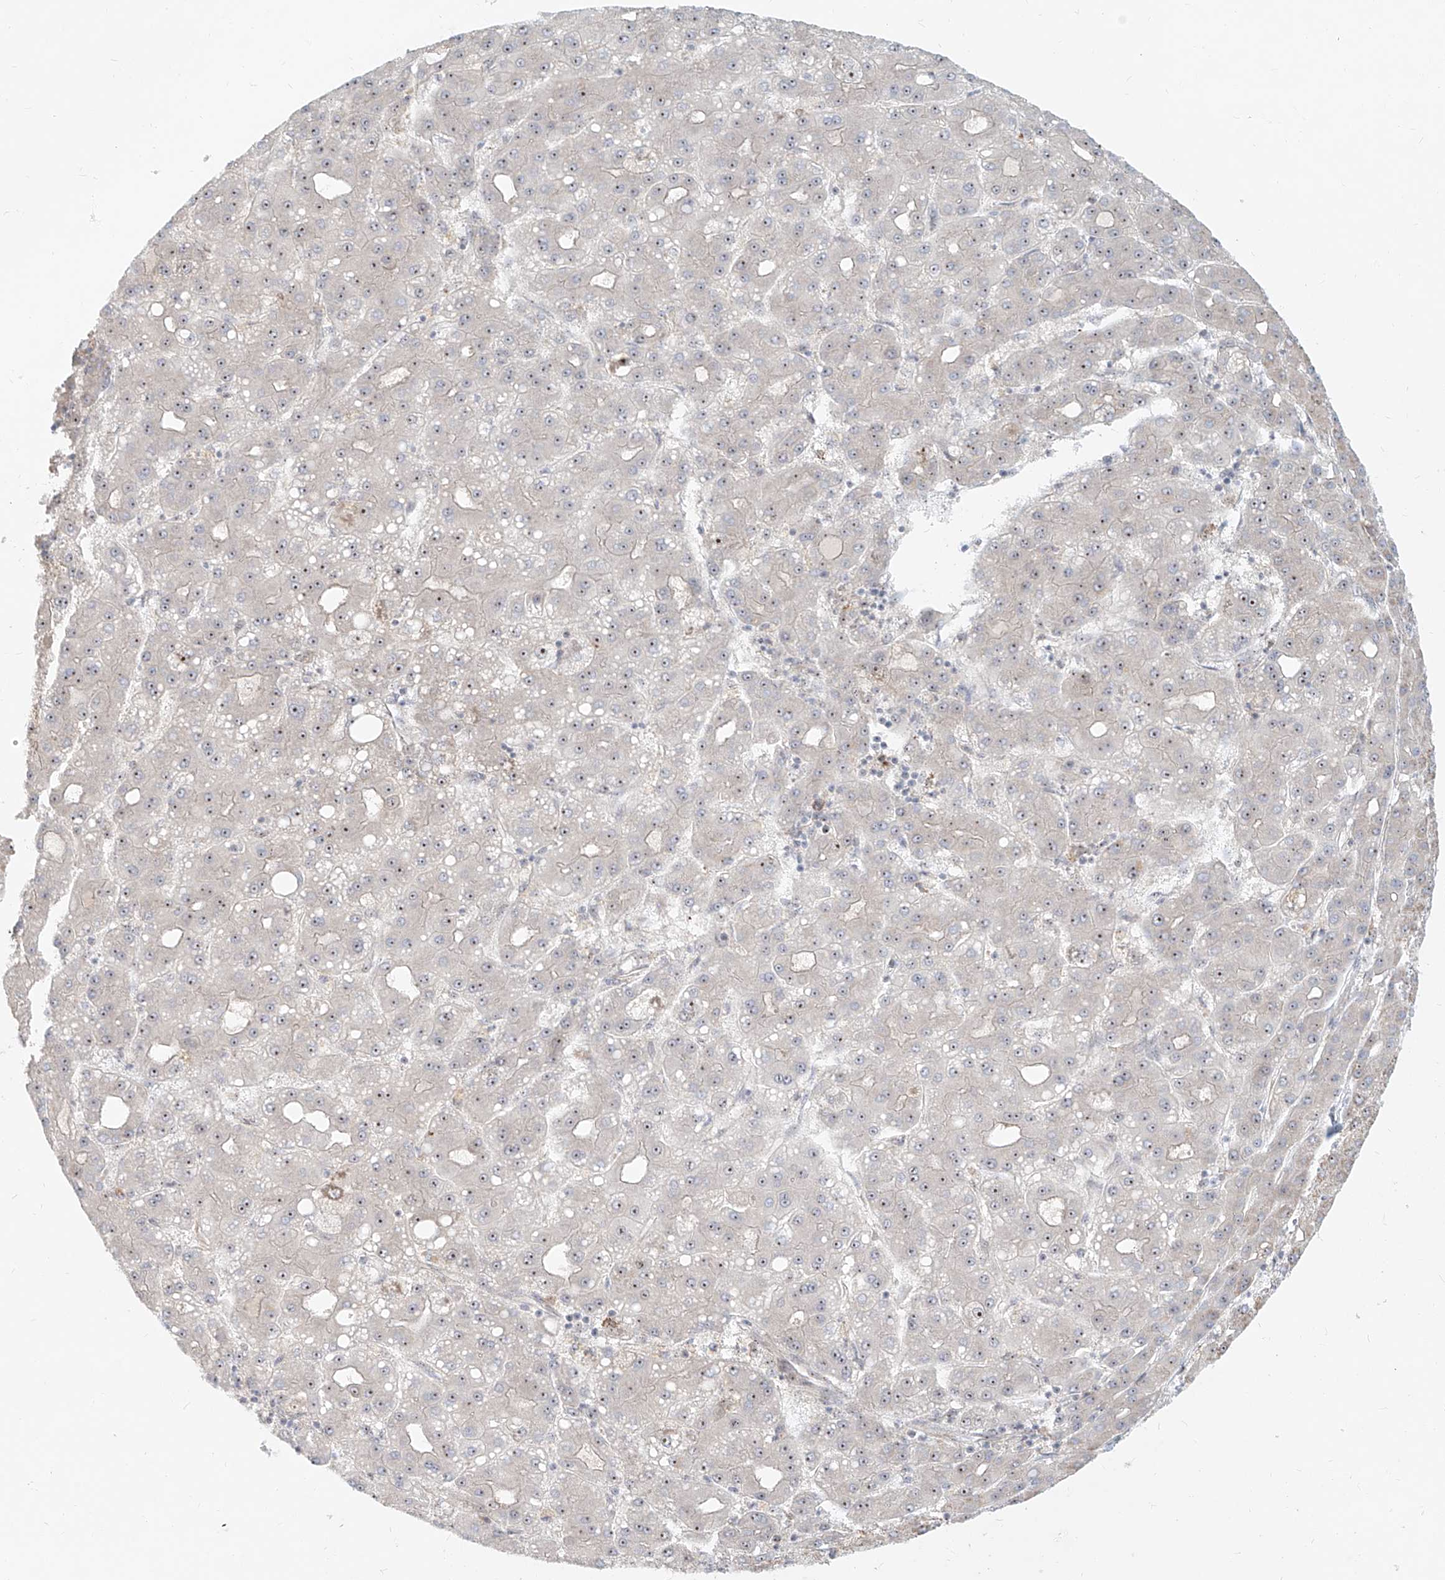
{"staining": {"intensity": "moderate", "quantity": ">75%", "location": "nuclear"}, "tissue": "liver cancer", "cell_type": "Tumor cells", "image_type": "cancer", "snomed": [{"axis": "morphology", "description": "Carcinoma, Hepatocellular, NOS"}, {"axis": "topography", "description": "Liver"}], "caption": "A medium amount of moderate nuclear staining is present in about >75% of tumor cells in liver hepatocellular carcinoma tissue.", "gene": "BYSL", "patient": {"sex": "male", "age": 65}}